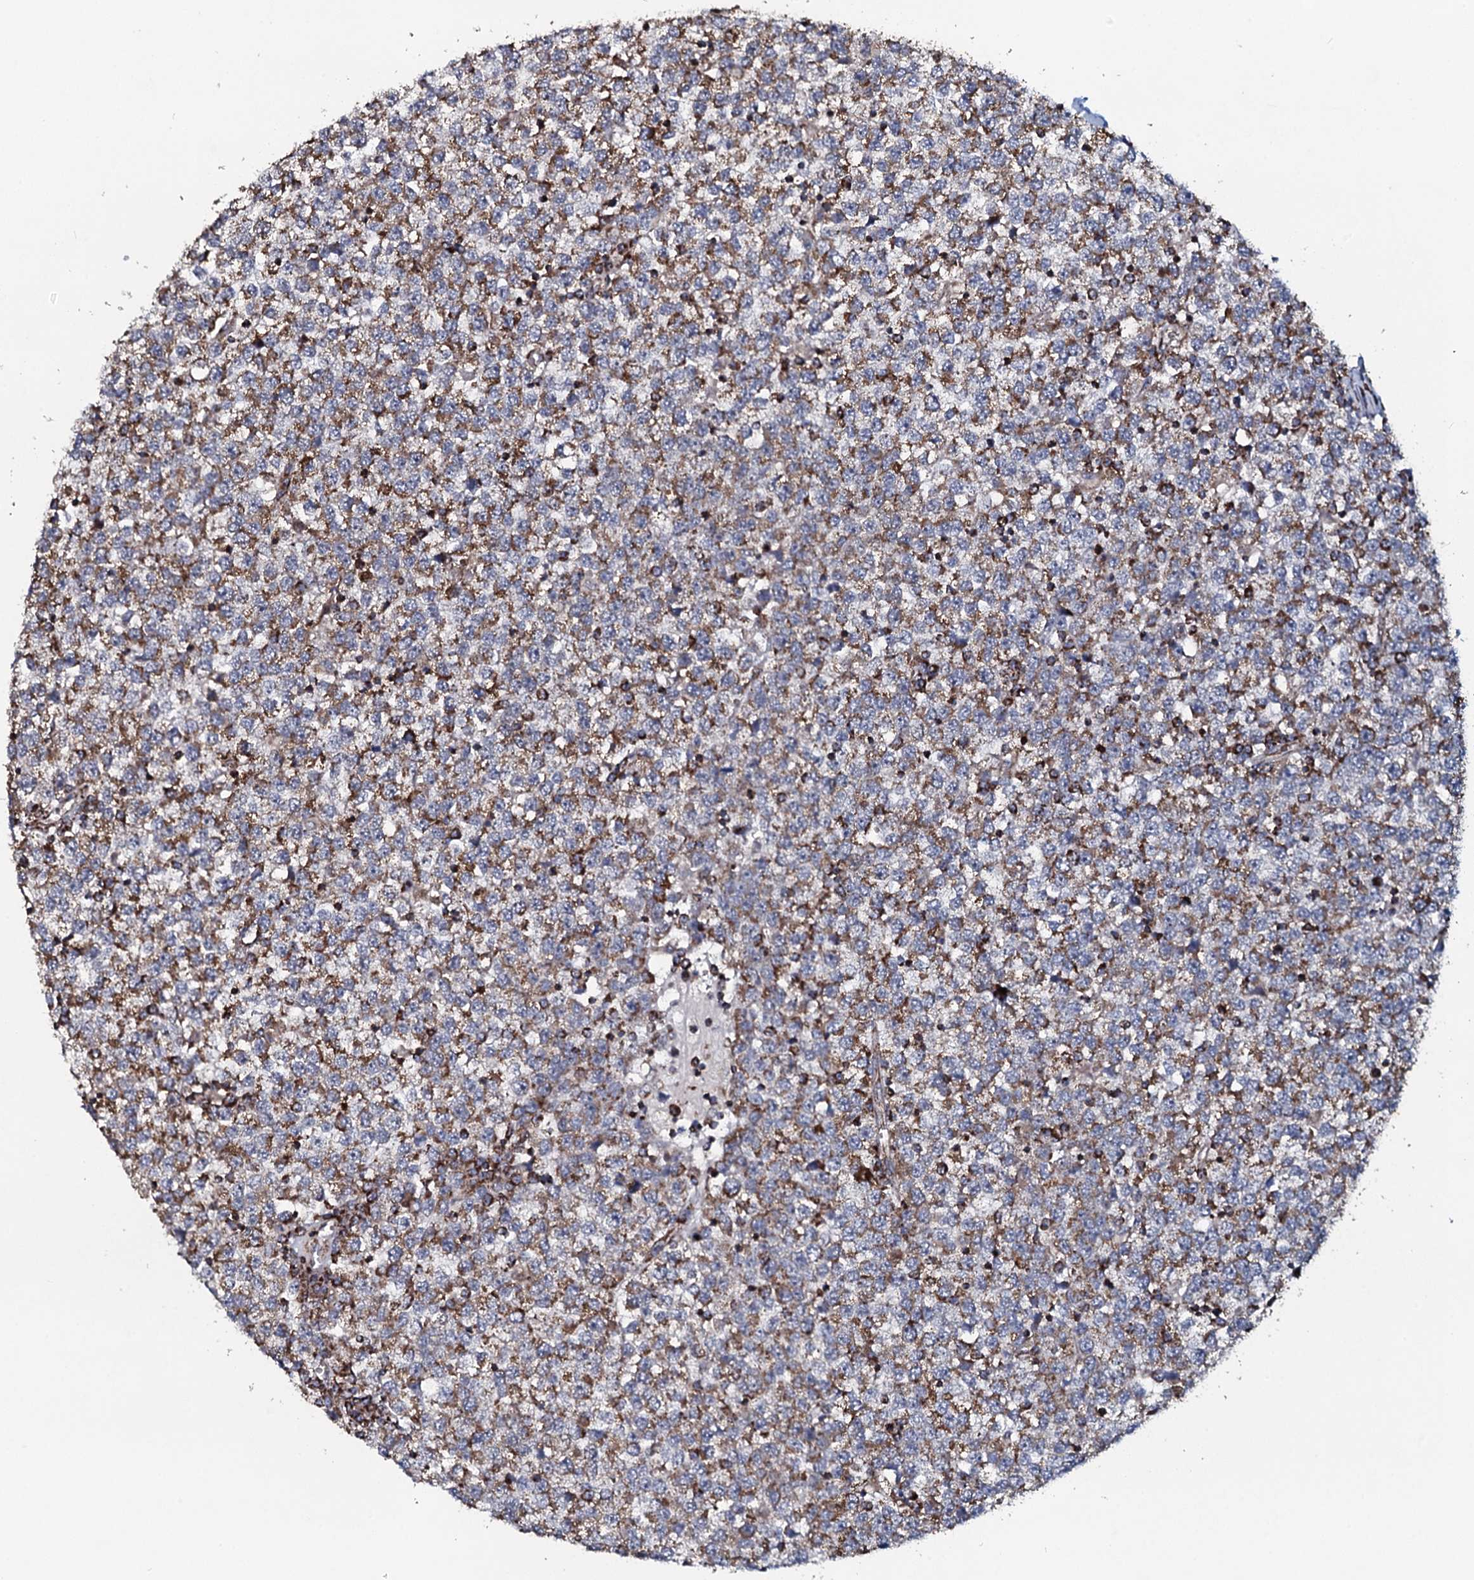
{"staining": {"intensity": "moderate", "quantity": ">75%", "location": "cytoplasmic/membranous"}, "tissue": "testis cancer", "cell_type": "Tumor cells", "image_type": "cancer", "snomed": [{"axis": "morphology", "description": "Seminoma, NOS"}, {"axis": "topography", "description": "Testis"}], "caption": "Testis cancer (seminoma) was stained to show a protein in brown. There is medium levels of moderate cytoplasmic/membranous staining in approximately >75% of tumor cells.", "gene": "EVC2", "patient": {"sex": "male", "age": 65}}